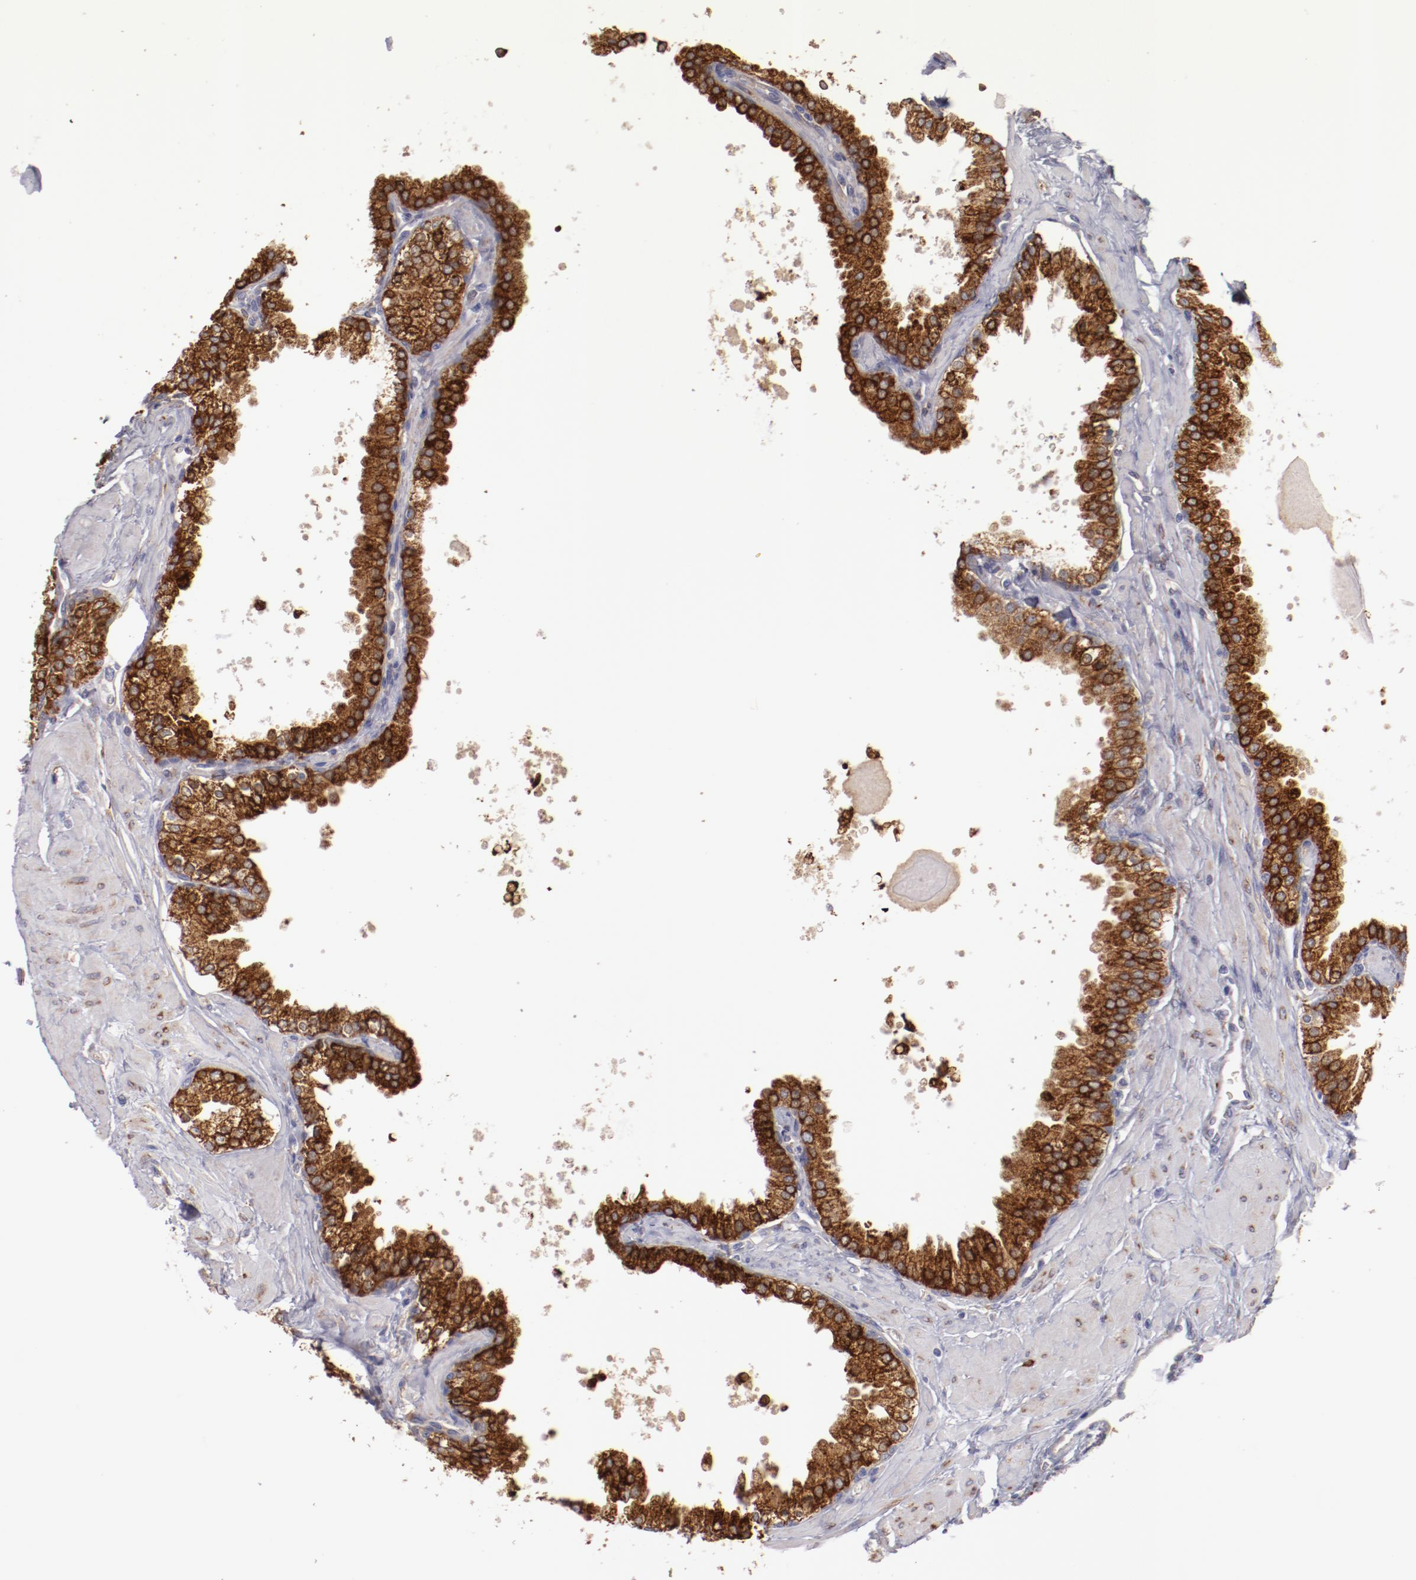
{"staining": {"intensity": "strong", "quantity": "25%-75%", "location": "cytoplasmic/membranous"}, "tissue": "prostate", "cell_type": "Glandular cells", "image_type": "normal", "snomed": [{"axis": "morphology", "description": "Normal tissue, NOS"}, {"axis": "topography", "description": "Prostate"}], "caption": "This micrograph demonstrates normal prostate stained with immunohistochemistry to label a protein in brown. The cytoplasmic/membranous of glandular cells show strong positivity for the protein. Nuclei are counter-stained blue.", "gene": "ENTPD5", "patient": {"sex": "male", "age": 51}}